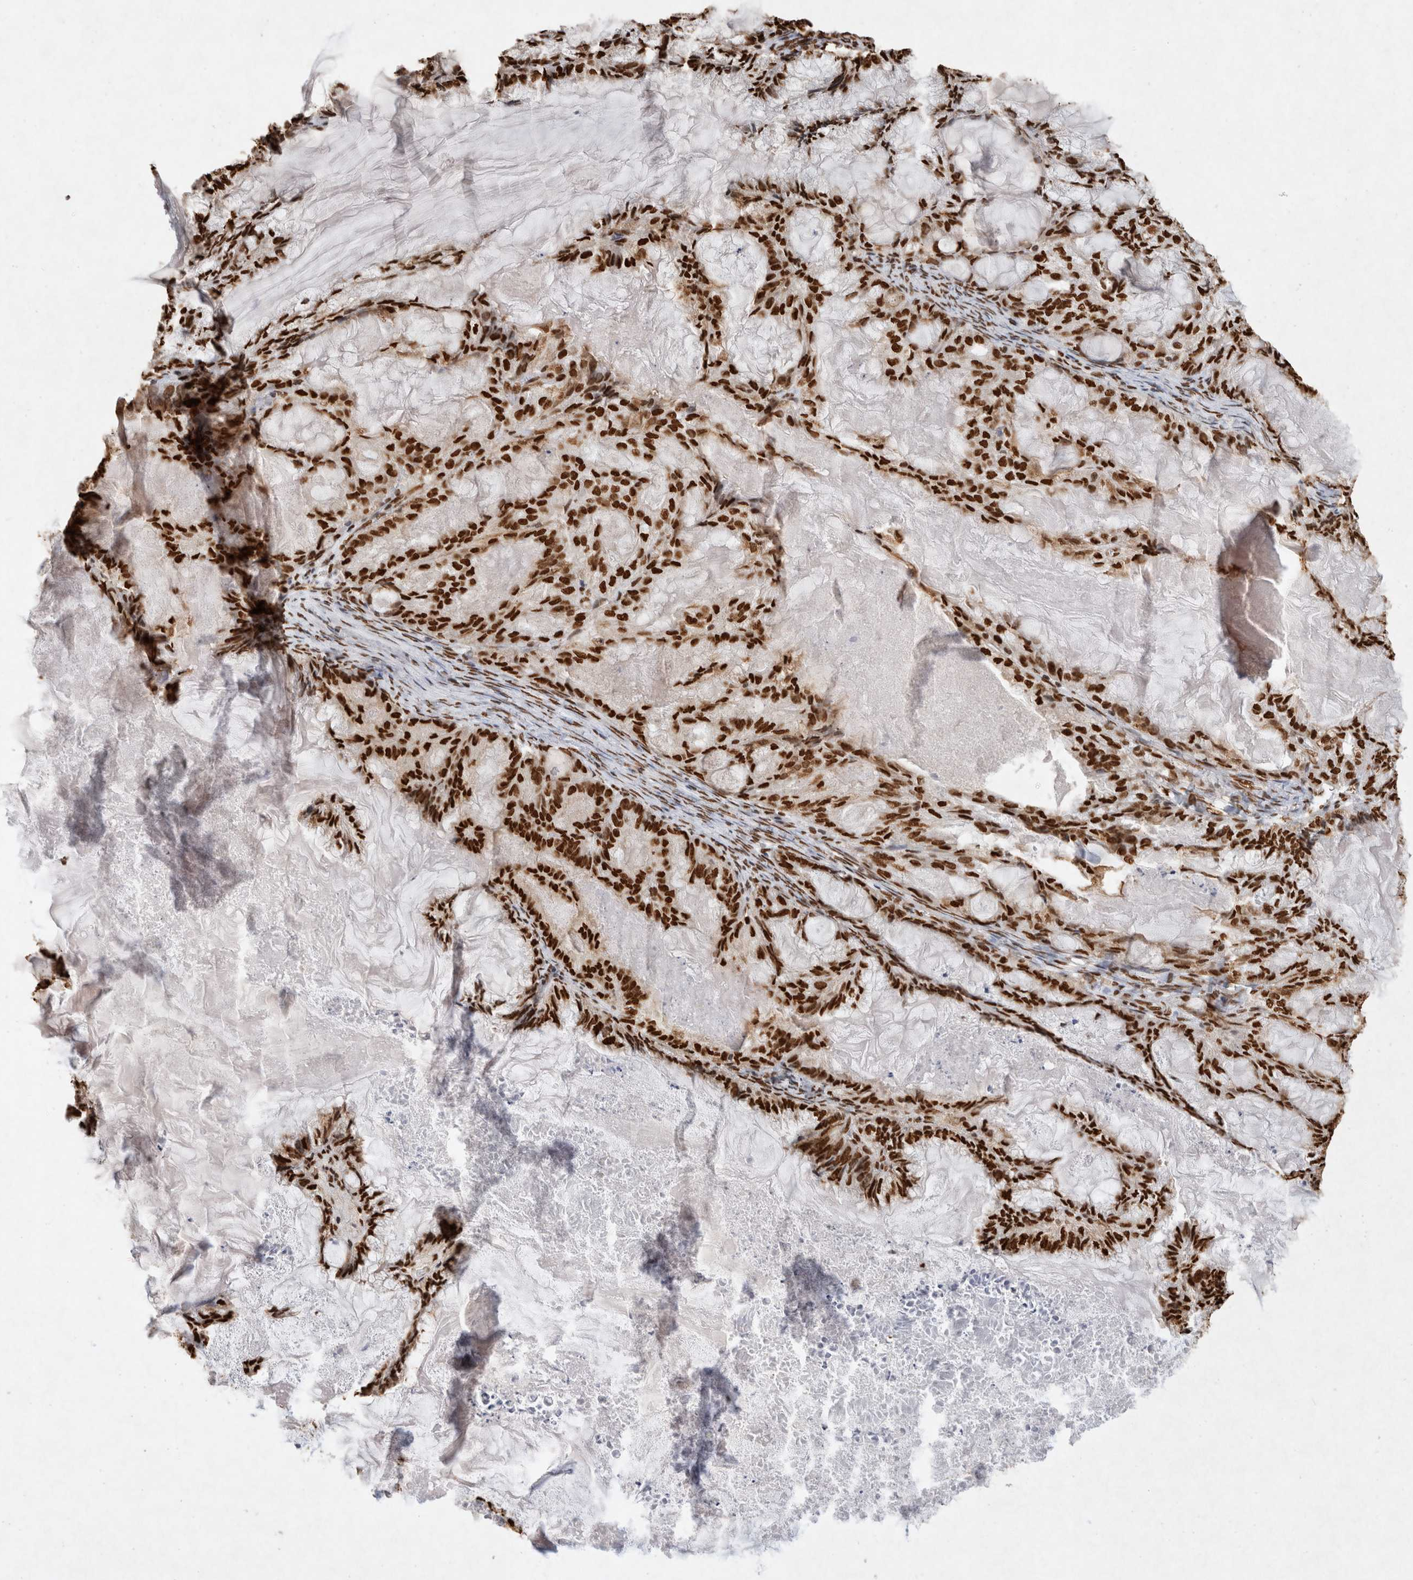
{"staining": {"intensity": "strong", "quantity": ">75%", "location": "nuclear"}, "tissue": "endometrial cancer", "cell_type": "Tumor cells", "image_type": "cancer", "snomed": [{"axis": "morphology", "description": "Adenocarcinoma, NOS"}, {"axis": "topography", "description": "Endometrium"}], "caption": "This photomicrograph displays immunohistochemistry staining of endometrial cancer (adenocarcinoma), with high strong nuclear expression in about >75% of tumor cells.", "gene": "HDGF", "patient": {"sex": "female", "age": 86}}